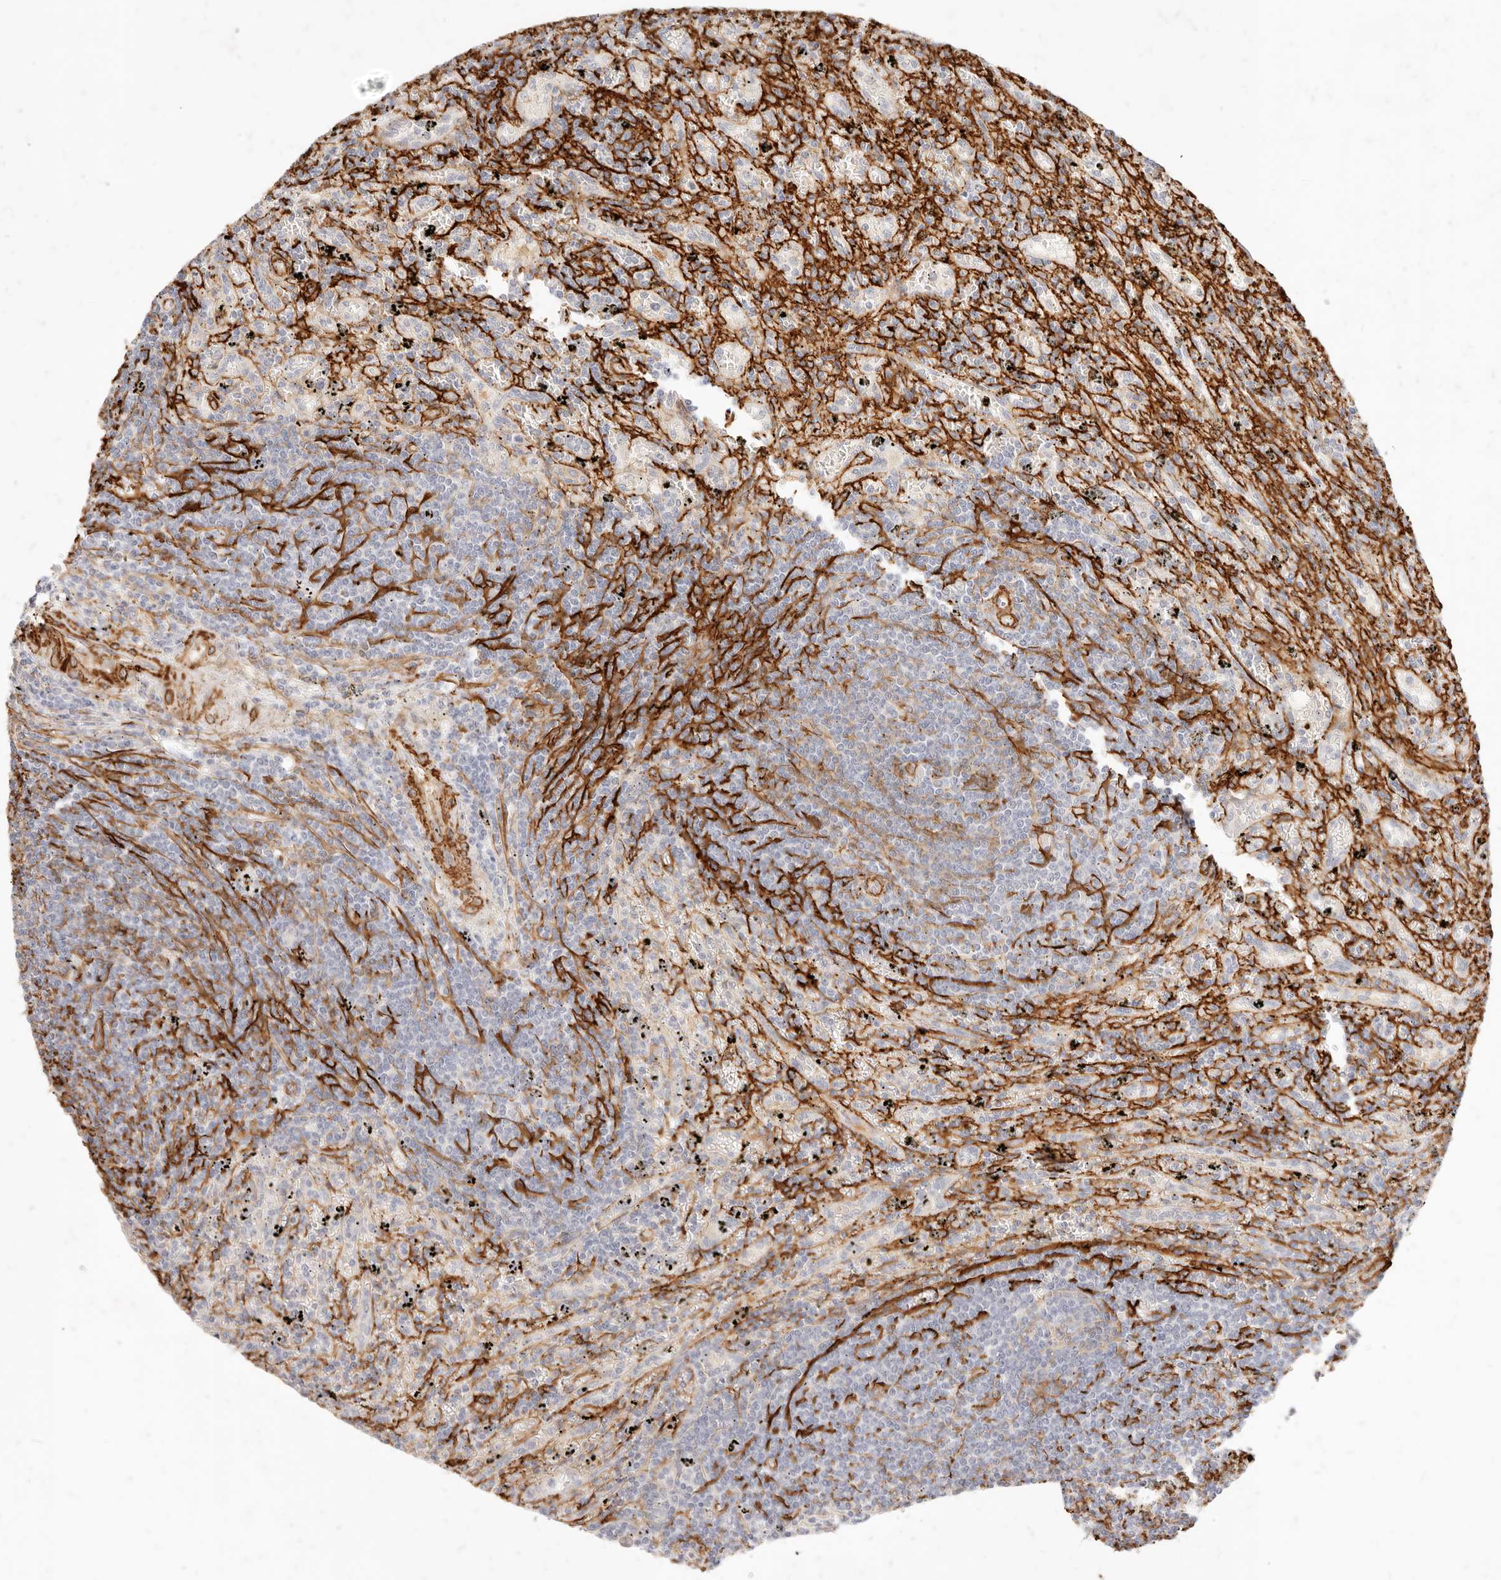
{"staining": {"intensity": "negative", "quantity": "none", "location": "none"}, "tissue": "lymphoma", "cell_type": "Tumor cells", "image_type": "cancer", "snomed": [{"axis": "morphology", "description": "Malignant lymphoma, non-Hodgkin's type, Low grade"}, {"axis": "topography", "description": "Spleen"}], "caption": "Immunohistochemical staining of human lymphoma reveals no significant staining in tumor cells.", "gene": "TMTC2", "patient": {"sex": "male", "age": 76}}